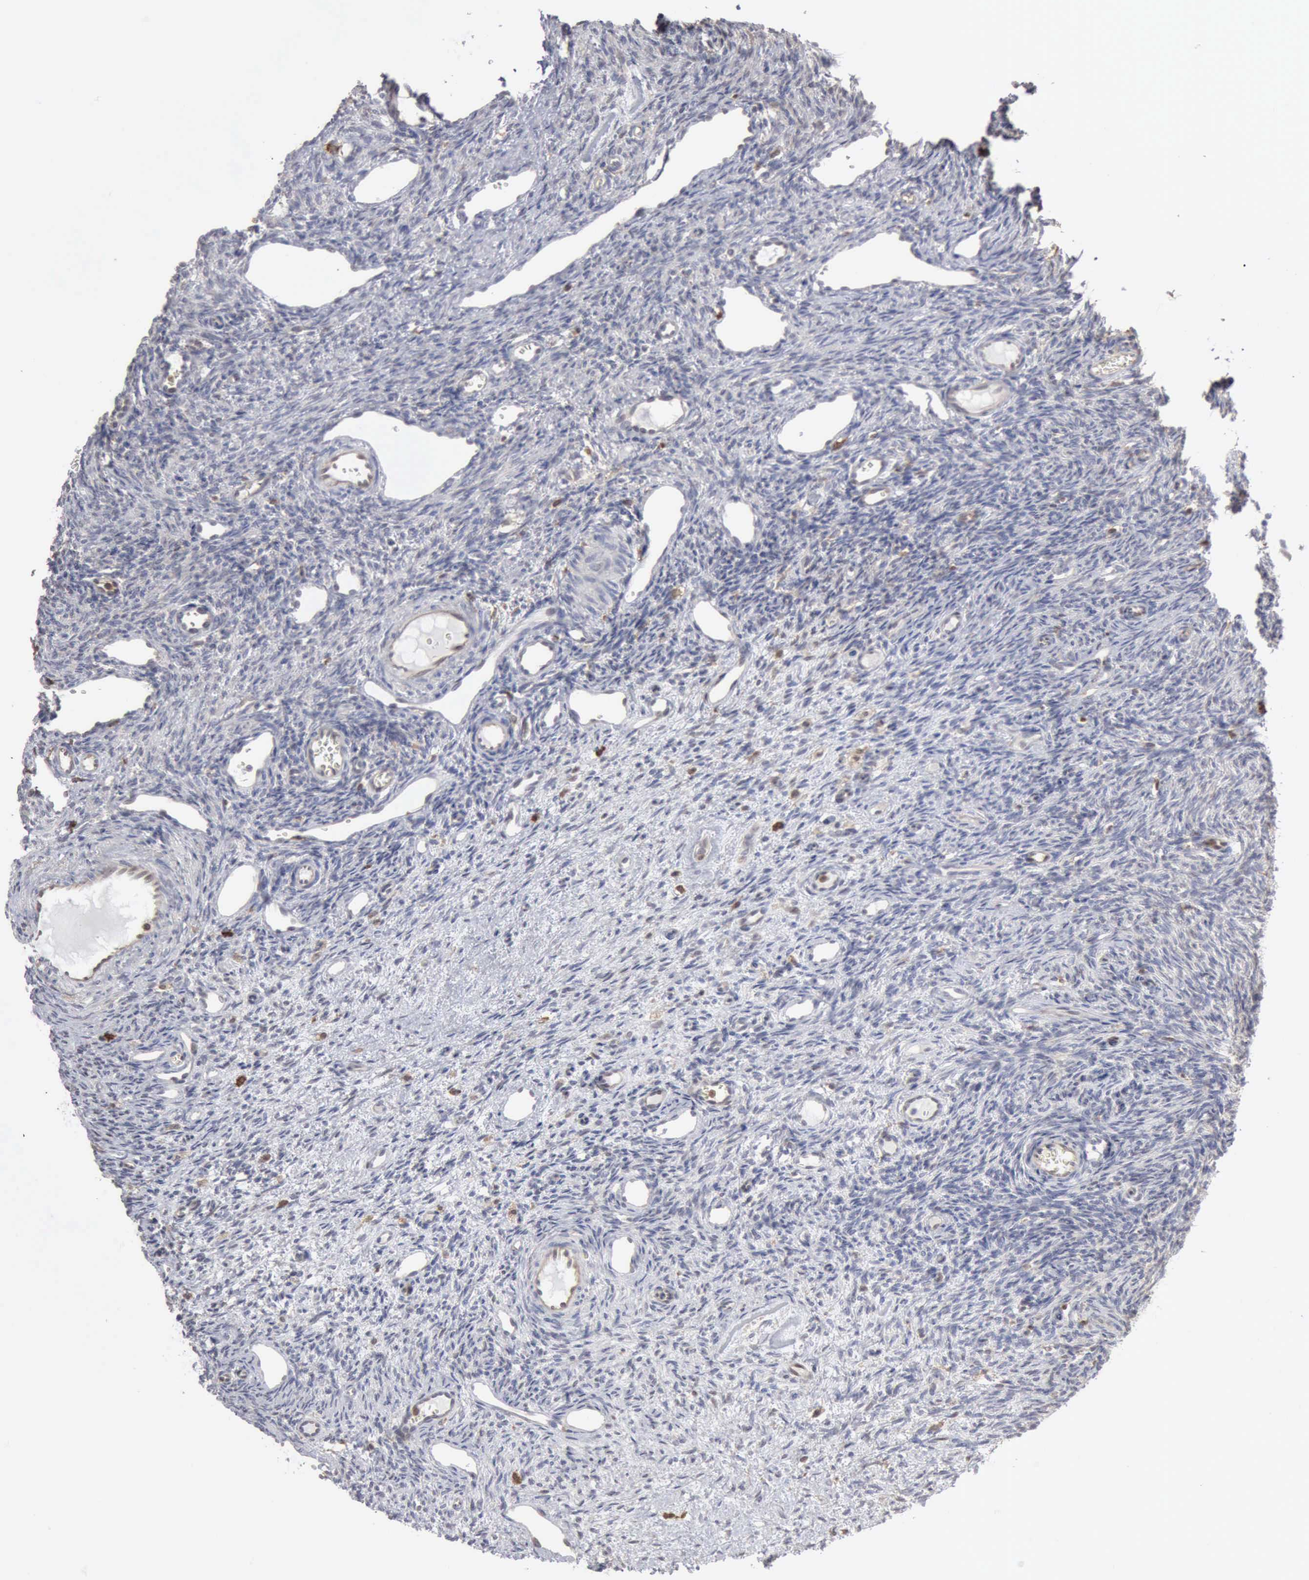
{"staining": {"intensity": "negative", "quantity": "none", "location": "none"}, "tissue": "ovary", "cell_type": "Follicle cells", "image_type": "normal", "snomed": [{"axis": "morphology", "description": "Normal tissue, NOS"}, {"axis": "topography", "description": "Ovary"}], "caption": "Immunohistochemical staining of benign ovary exhibits no significant staining in follicle cells. (Stains: DAB immunohistochemistry with hematoxylin counter stain, Microscopy: brightfield microscopy at high magnification).", "gene": "STAT1", "patient": {"sex": "female", "age": 33}}